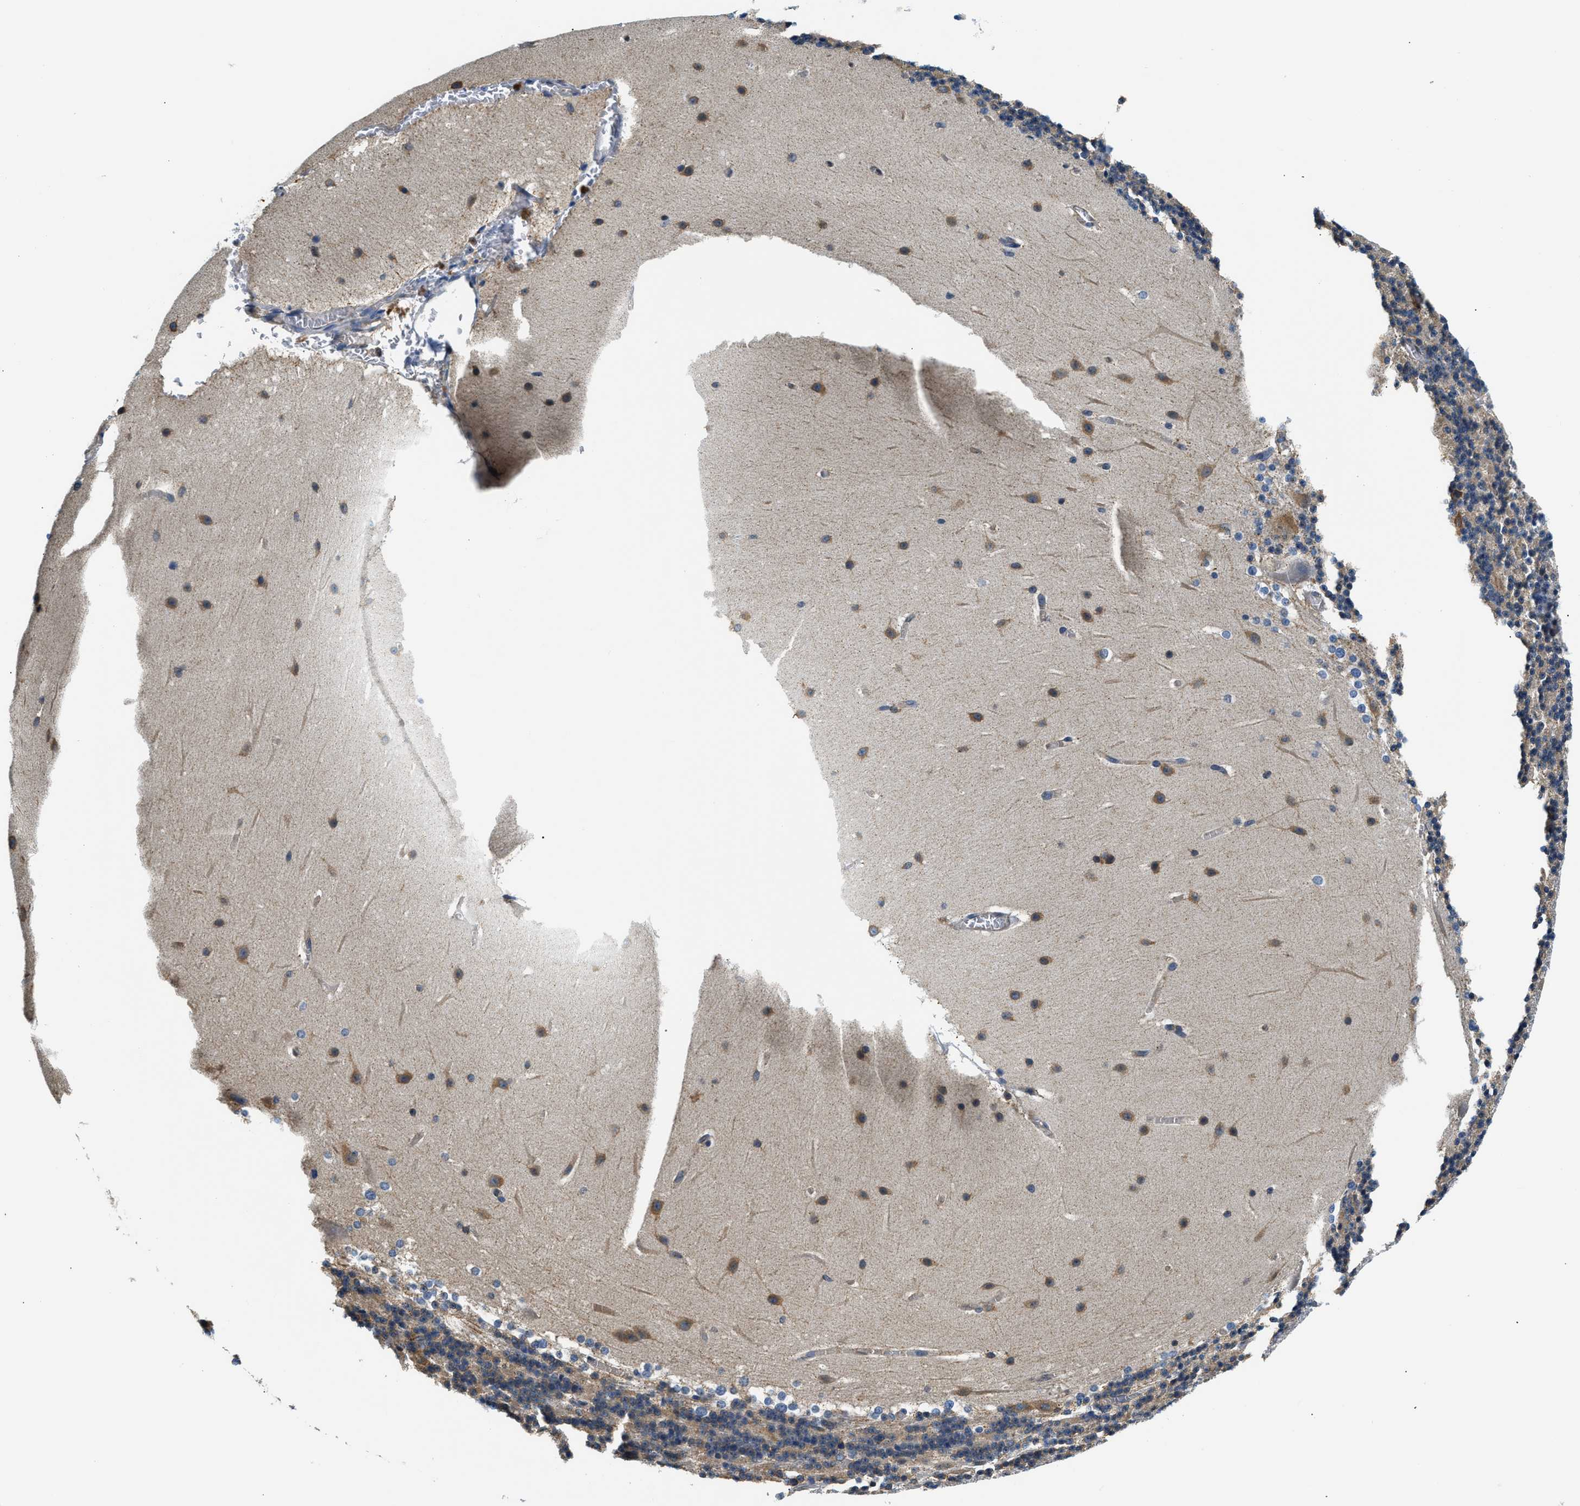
{"staining": {"intensity": "negative", "quantity": "<25%", "location": "none"}, "tissue": "cerebellum", "cell_type": "Cells in granular layer", "image_type": "normal", "snomed": [{"axis": "morphology", "description": "Normal tissue, NOS"}, {"axis": "topography", "description": "Cerebellum"}], "caption": "The image demonstrates no significant staining in cells in granular layer of cerebellum. (Stains: DAB IHC with hematoxylin counter stain, Microscopy: brightfield microscopy at high magnification).", "gene": "PPP2R1B", "patient": {"sex": "female", "age": 19}}